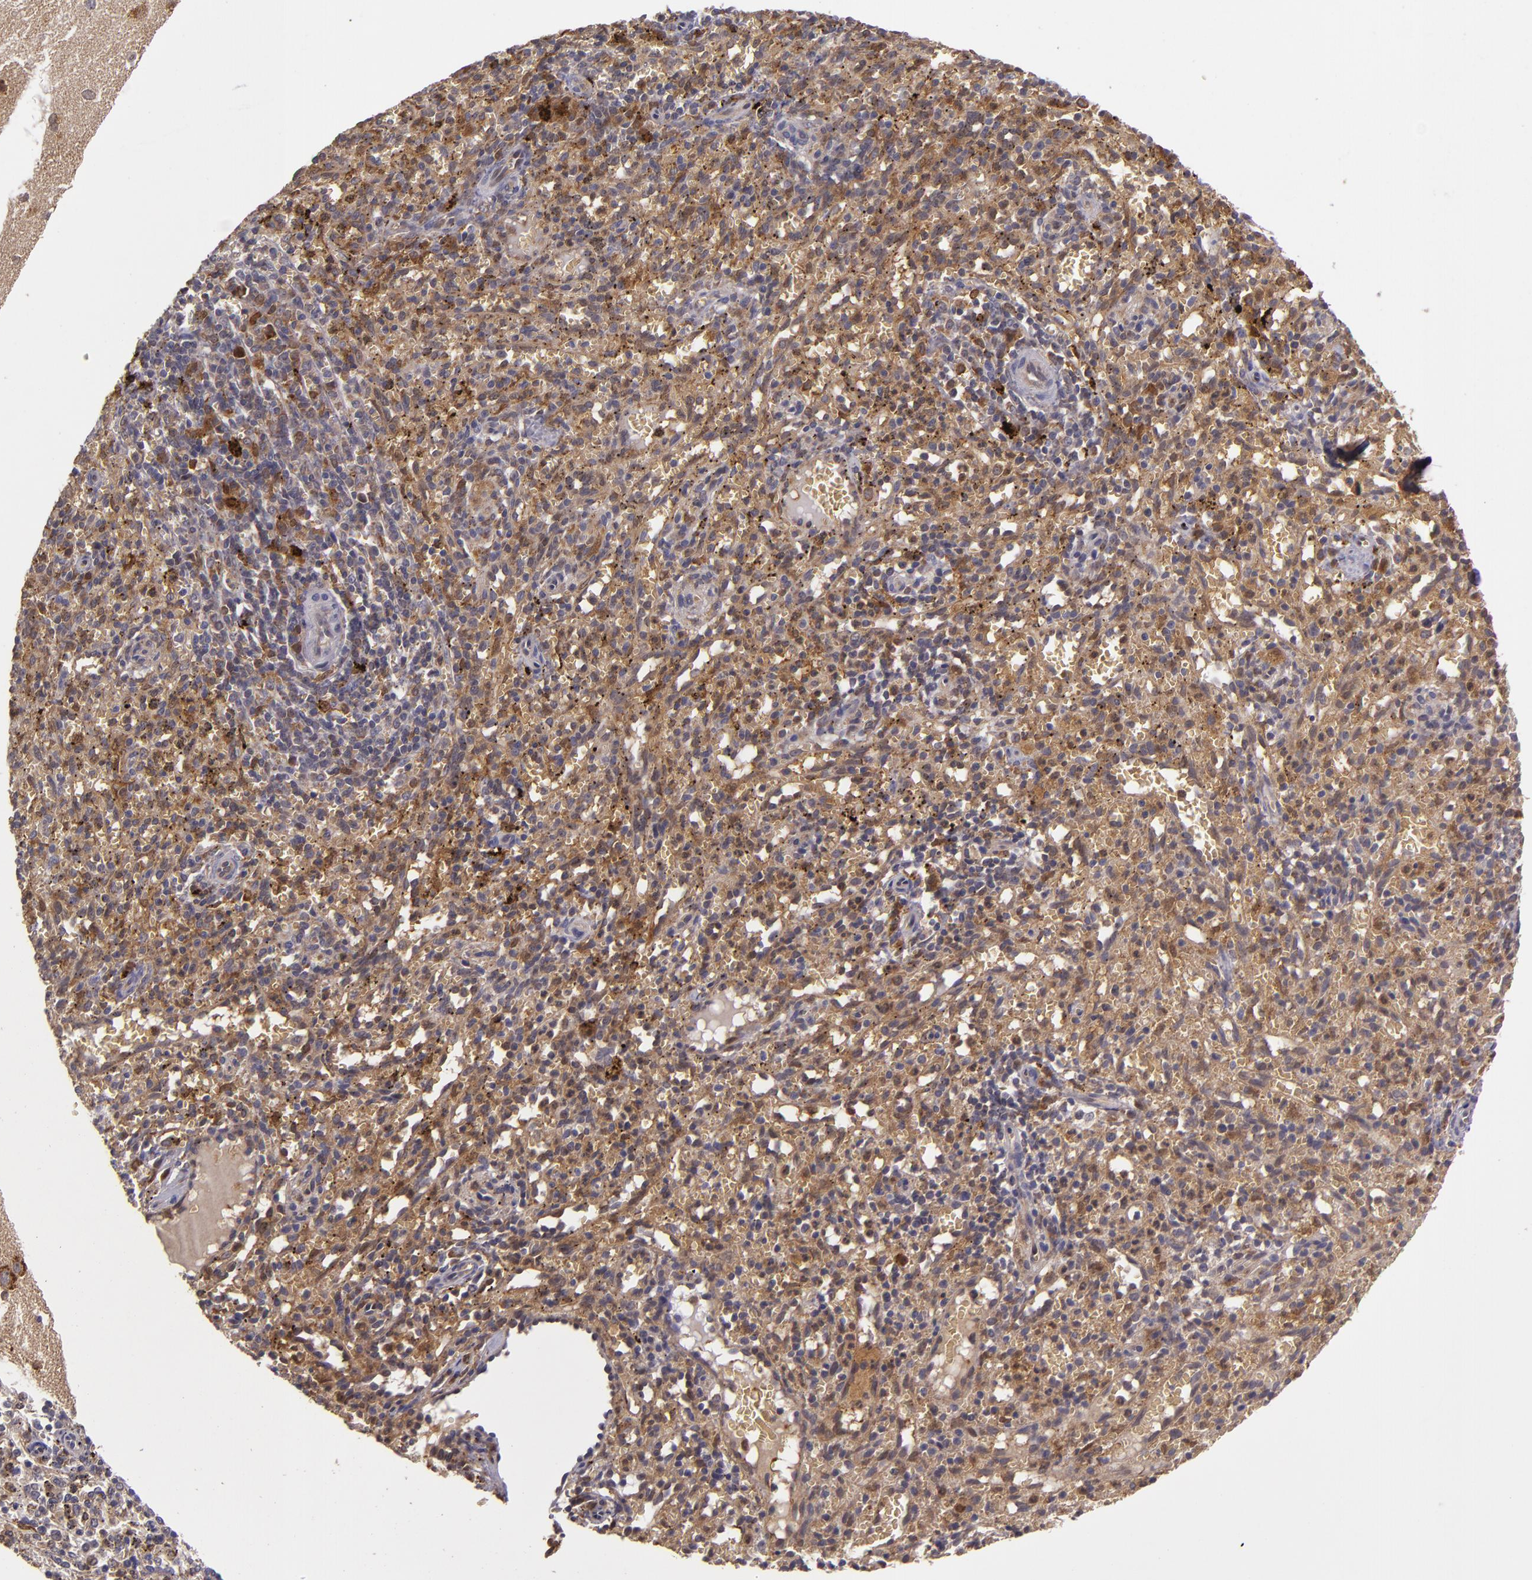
{"staining": {"intensity": "weak", "quantity": ">75%", "location": "cytoplasmic/membranous"}, "tissue": "spleen", "cell_type": "Cells in red pulp", "image_type": "normal", "snomed": [{"axis": "morphology", "description": "Normal tissue, NOS"}, {"axis": "topography", "description": "Spleen"}], "caption": "DAB (3,3'-diaminobenzidine) immunohistochemical staining of unremarkable spleen exhibits weak cytoplasmic/membranous protein staining in about >75% of cells in red pulp.", "gene": "FHIT", "patient": {"sex": "female", "age": 10}}